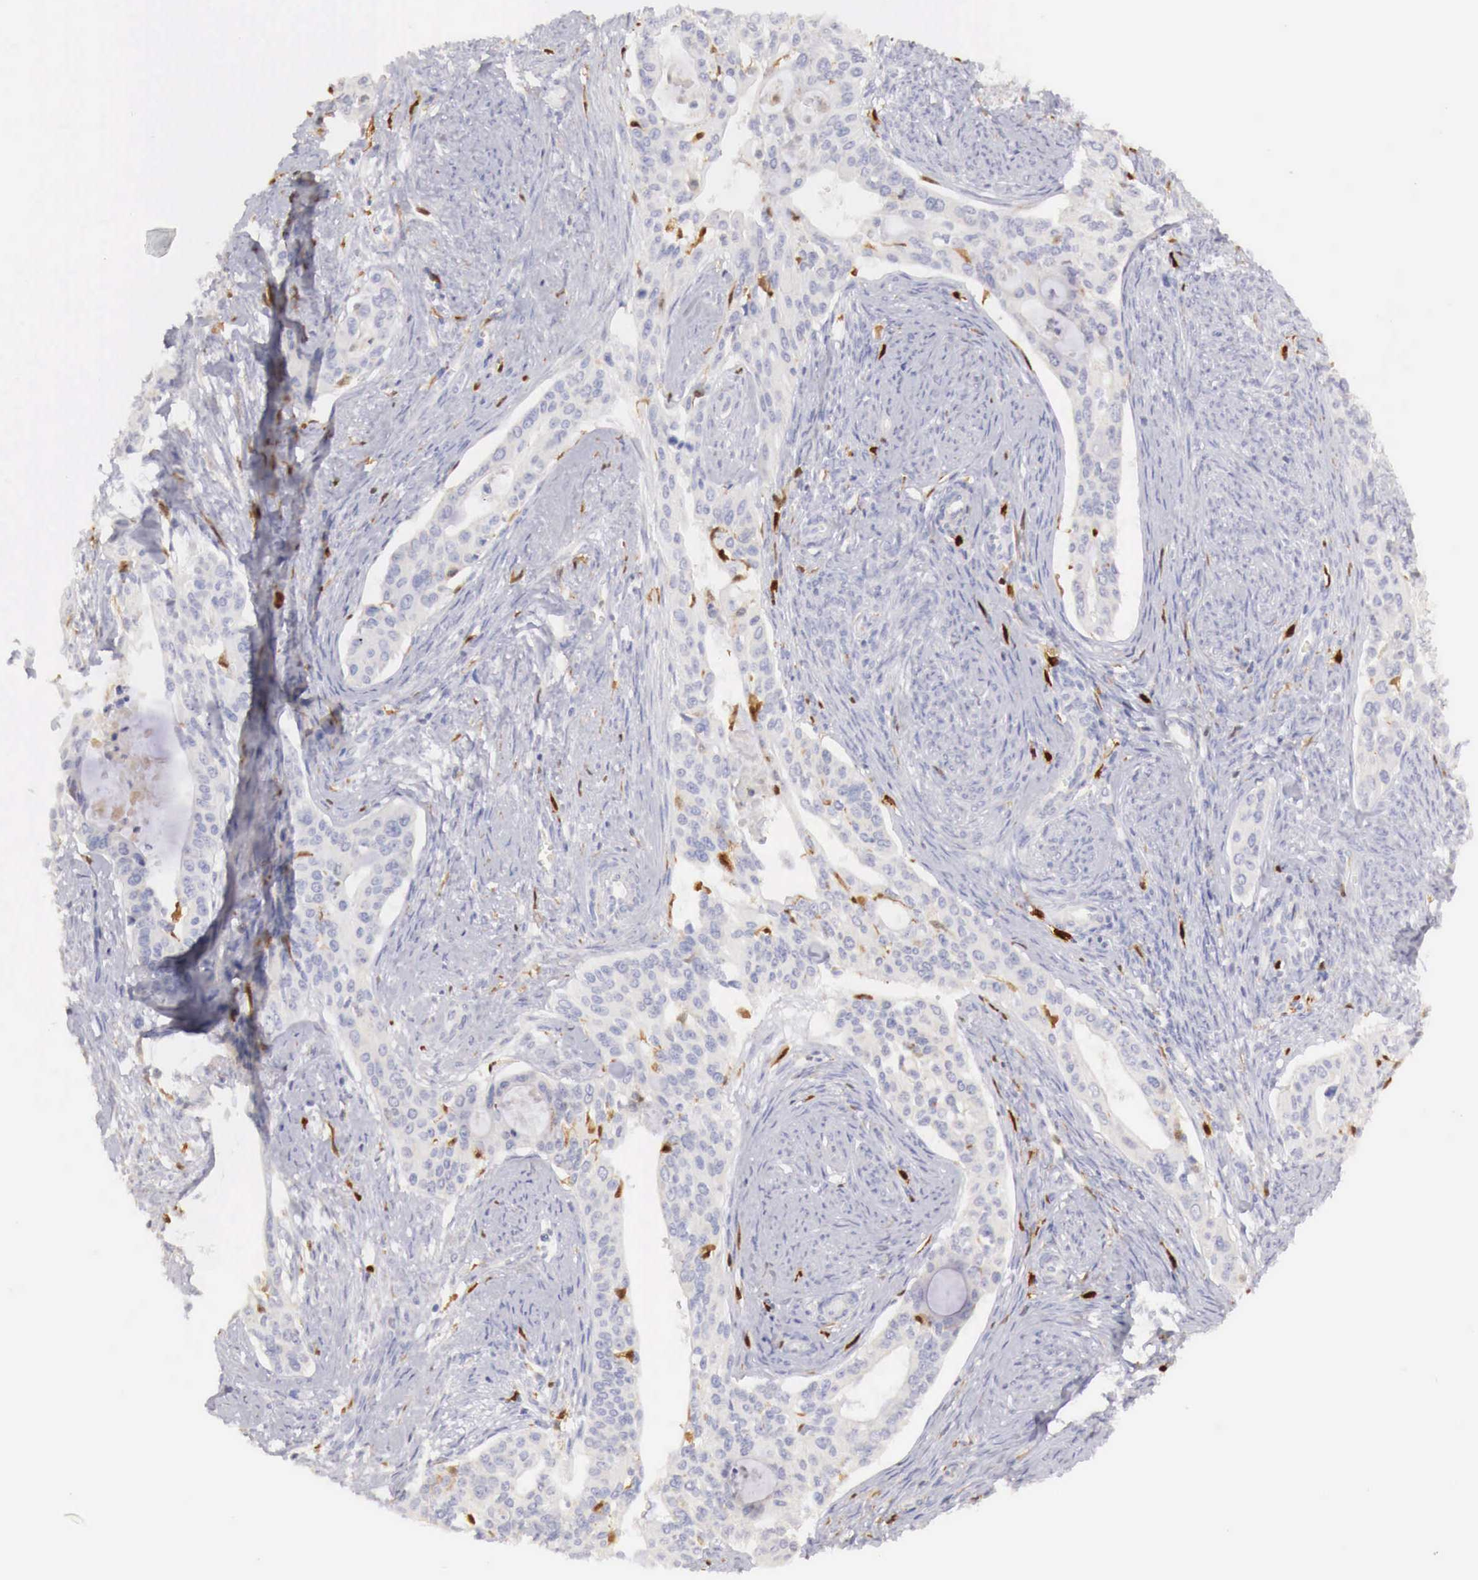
{"staining": {"intensity": "weak", "quantity": "<25%", "location": "cytoplasmic/membranous"}, "tissue": "cervical cancer", "cell_type": "Tumor cells", "image_type": "cancer", "snomed": [{"axis": "morphology", "description": "Squamous cell carcinoma, NOS"}, {"axis": "topography", "description": "Cervix"}], "caption": "Human cervical cancer (squamous cell carcinoma) stained for a protein using immunohistochemistry (IHC) shows no positivity in tumor cells.", "gene": "RENBP", "patient": {"sex": "female", "age": 34}}